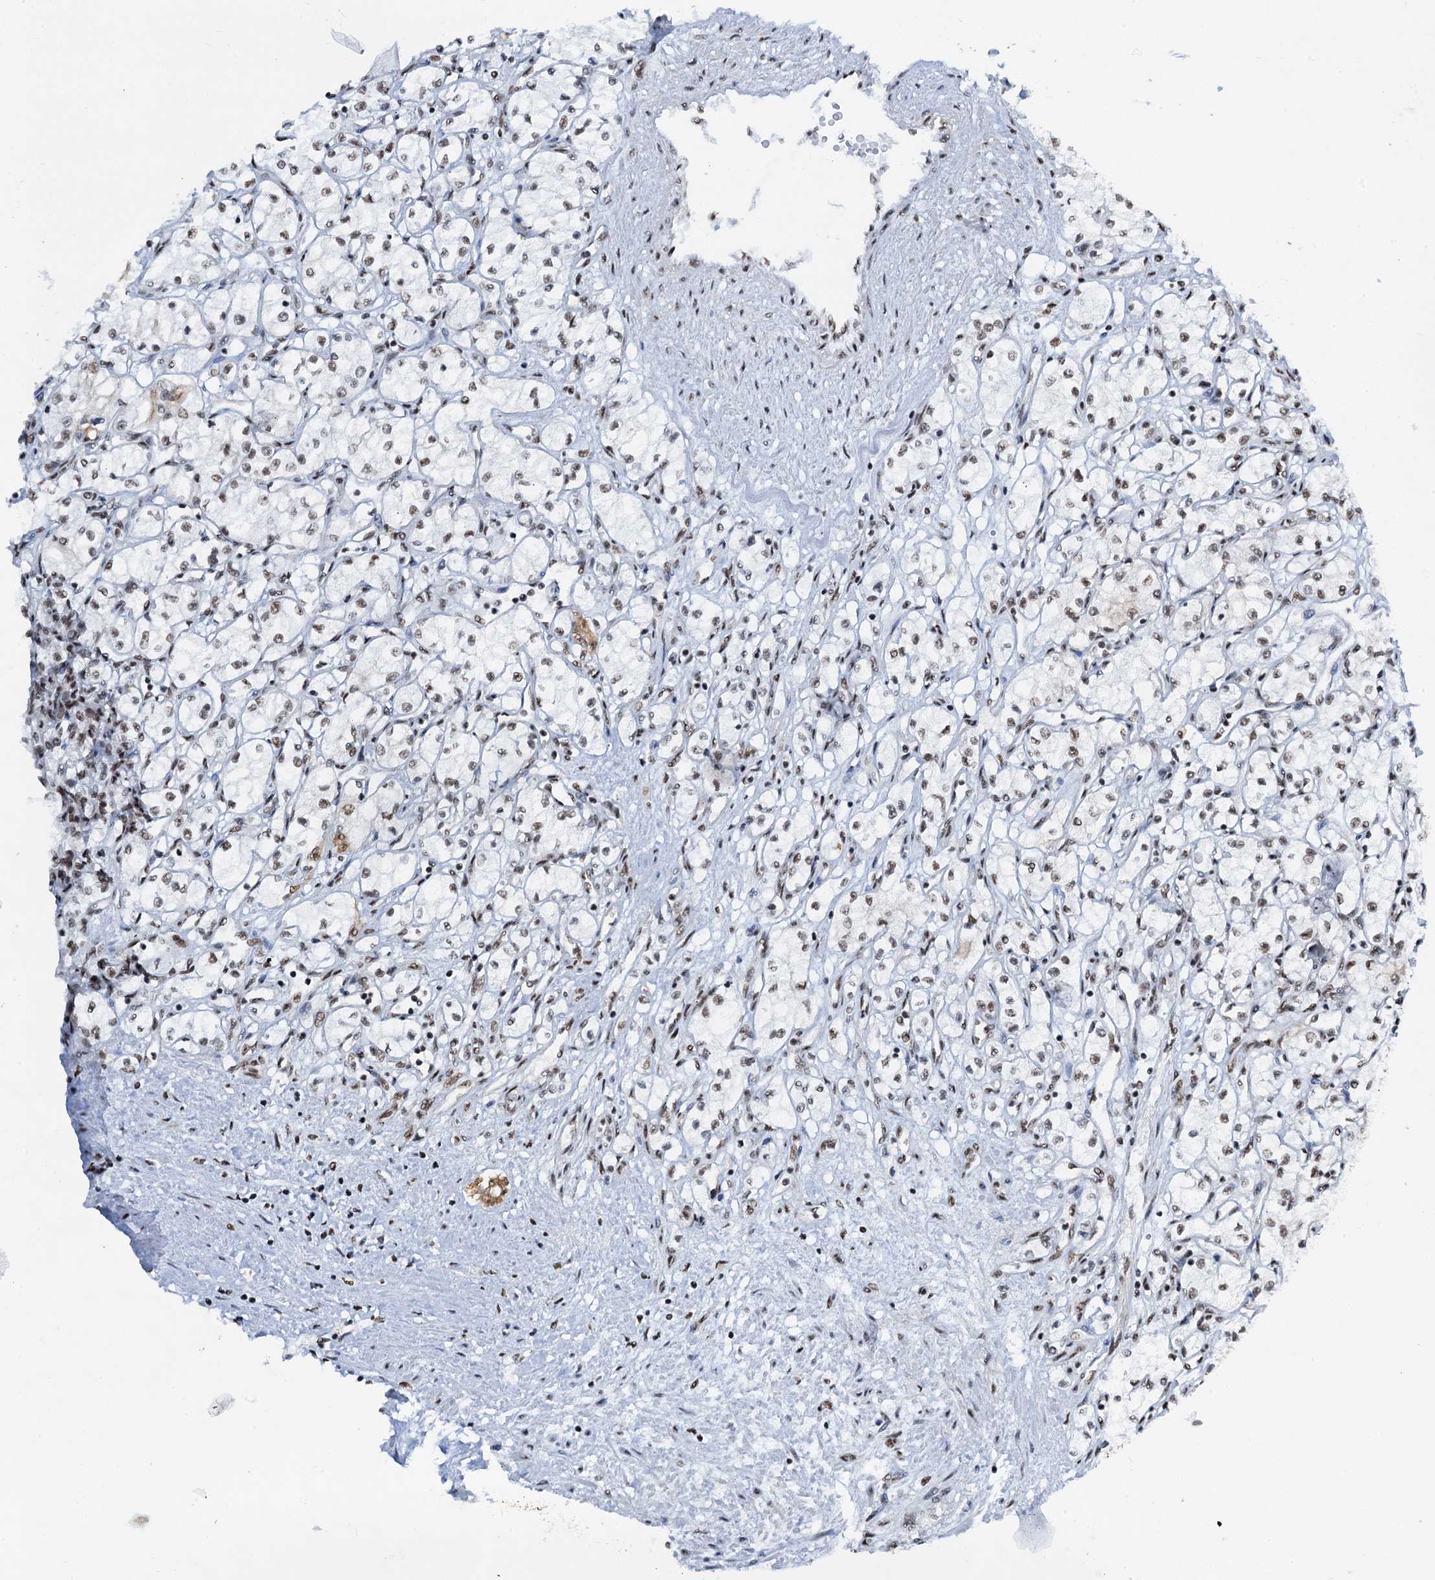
{"staining": {"intensity": "weak", "quantity": "25%-75%", "location": "nuclear"}, "tissue": "renal cancer", "cell_type": "Tumor cells", "image_type": "cancer", "snomed": [{"axis": "morphology", "description": "Adenocarcinoma, NOS"}, {"axis": "topography", "description": "Kidney"}], "caption": "An image of renal cancer (adenocarcinoma) stained for a protein shows weak nuclear brown staining in tumor cells.", "gene": "ZNF609", "patient": {"sex": "male", "age": 59}}